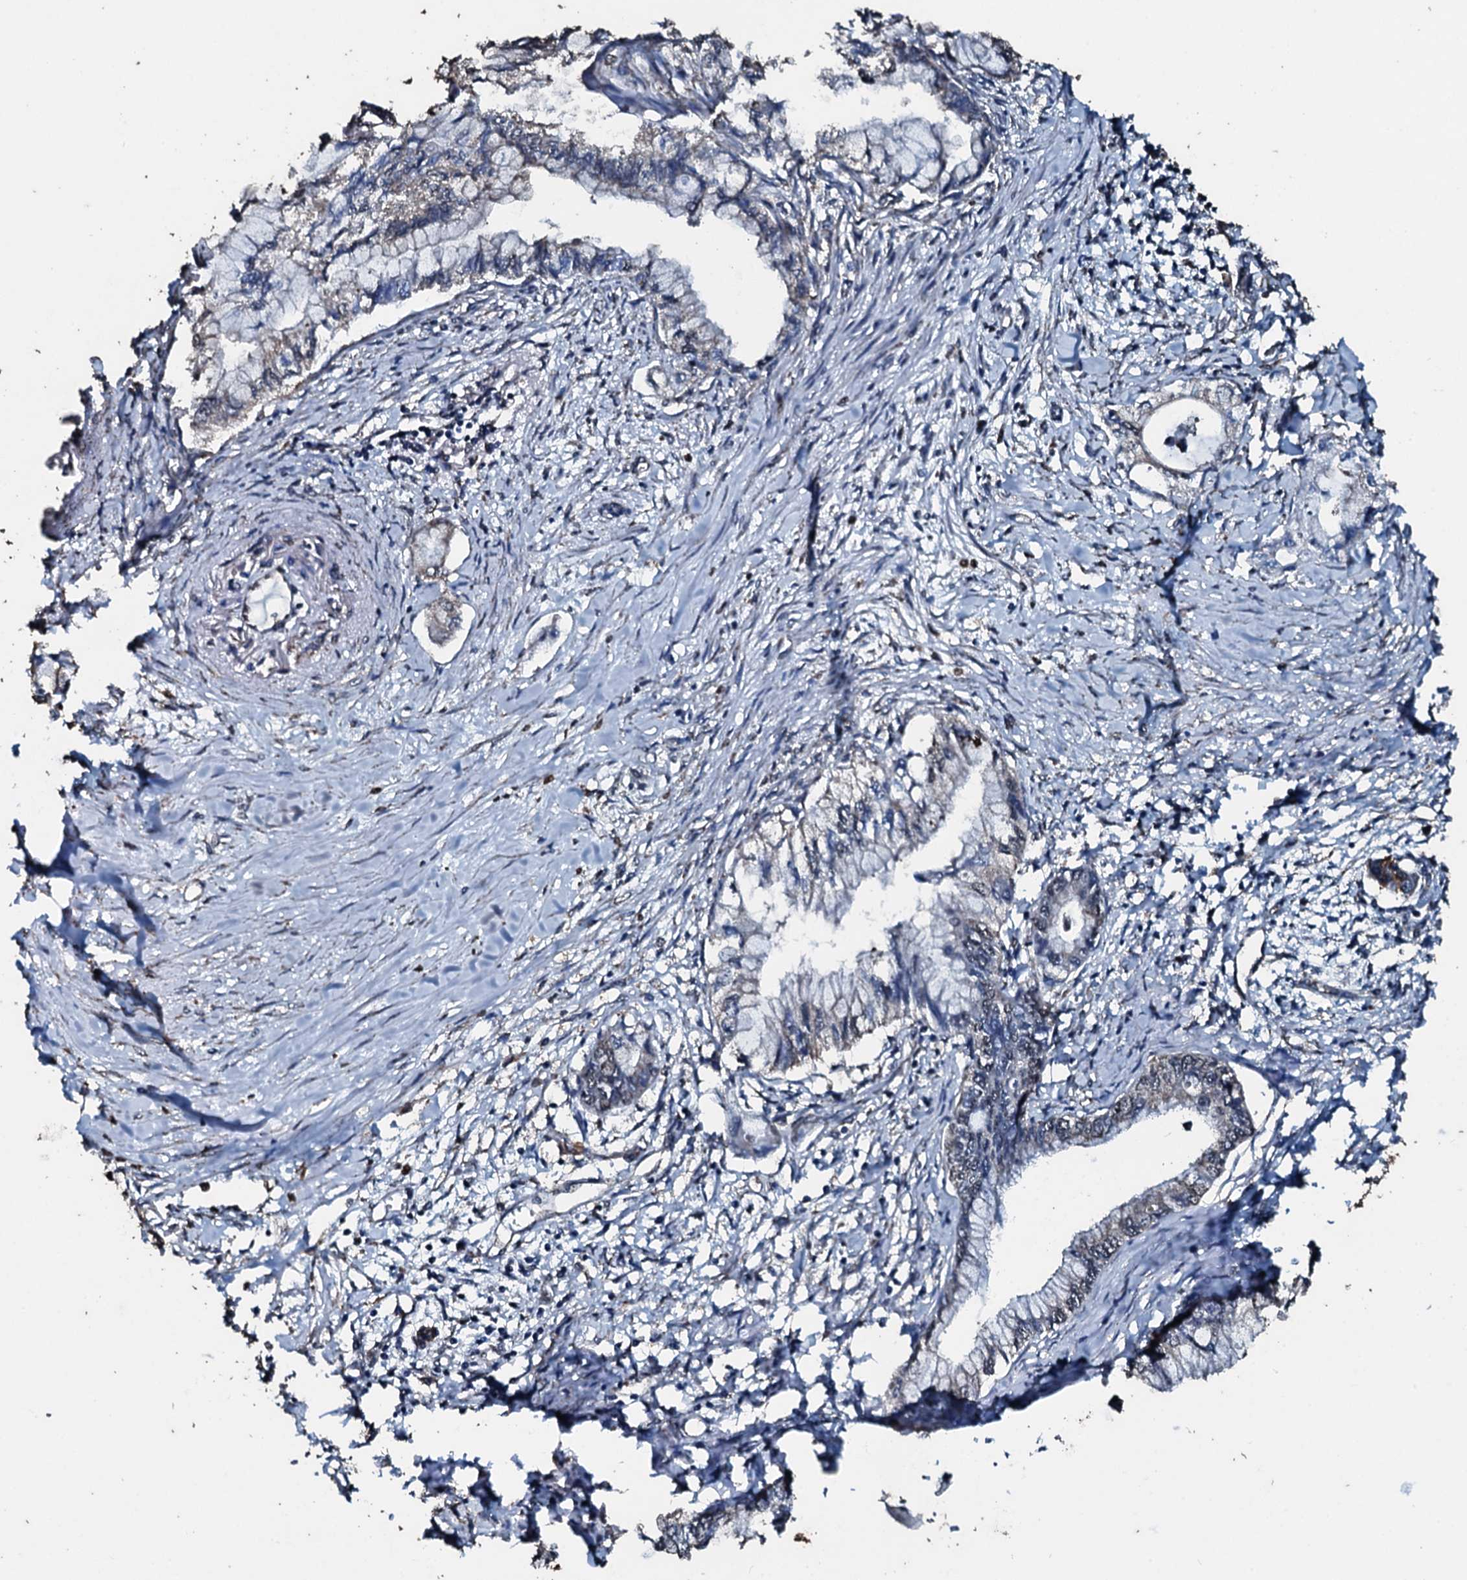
{"staining": {"intensity": "negative", "quantity": "none", "location": "none"}, "tissue": "pancreatic cancer", "cell_type": "Tumor cells", "image_type": "cancer", "snomed": [{"axis": "morphology", "description": "Adenocarcinoma, NOS"}, {"axis": "topography", "description": "Pancreas"}], "caption": "This histopathology image is of pancreatic adenocarcinoma stained with immunohistochemistry (IHC) to label a protein in brown with the nuclei are counter-stained blue. There is no staining in tumor cells. (DAB immunohistochemistry with hematoxylin counter stain).", "gene": "FAAP24", "patient": {"sex": "male", "age": 48}}